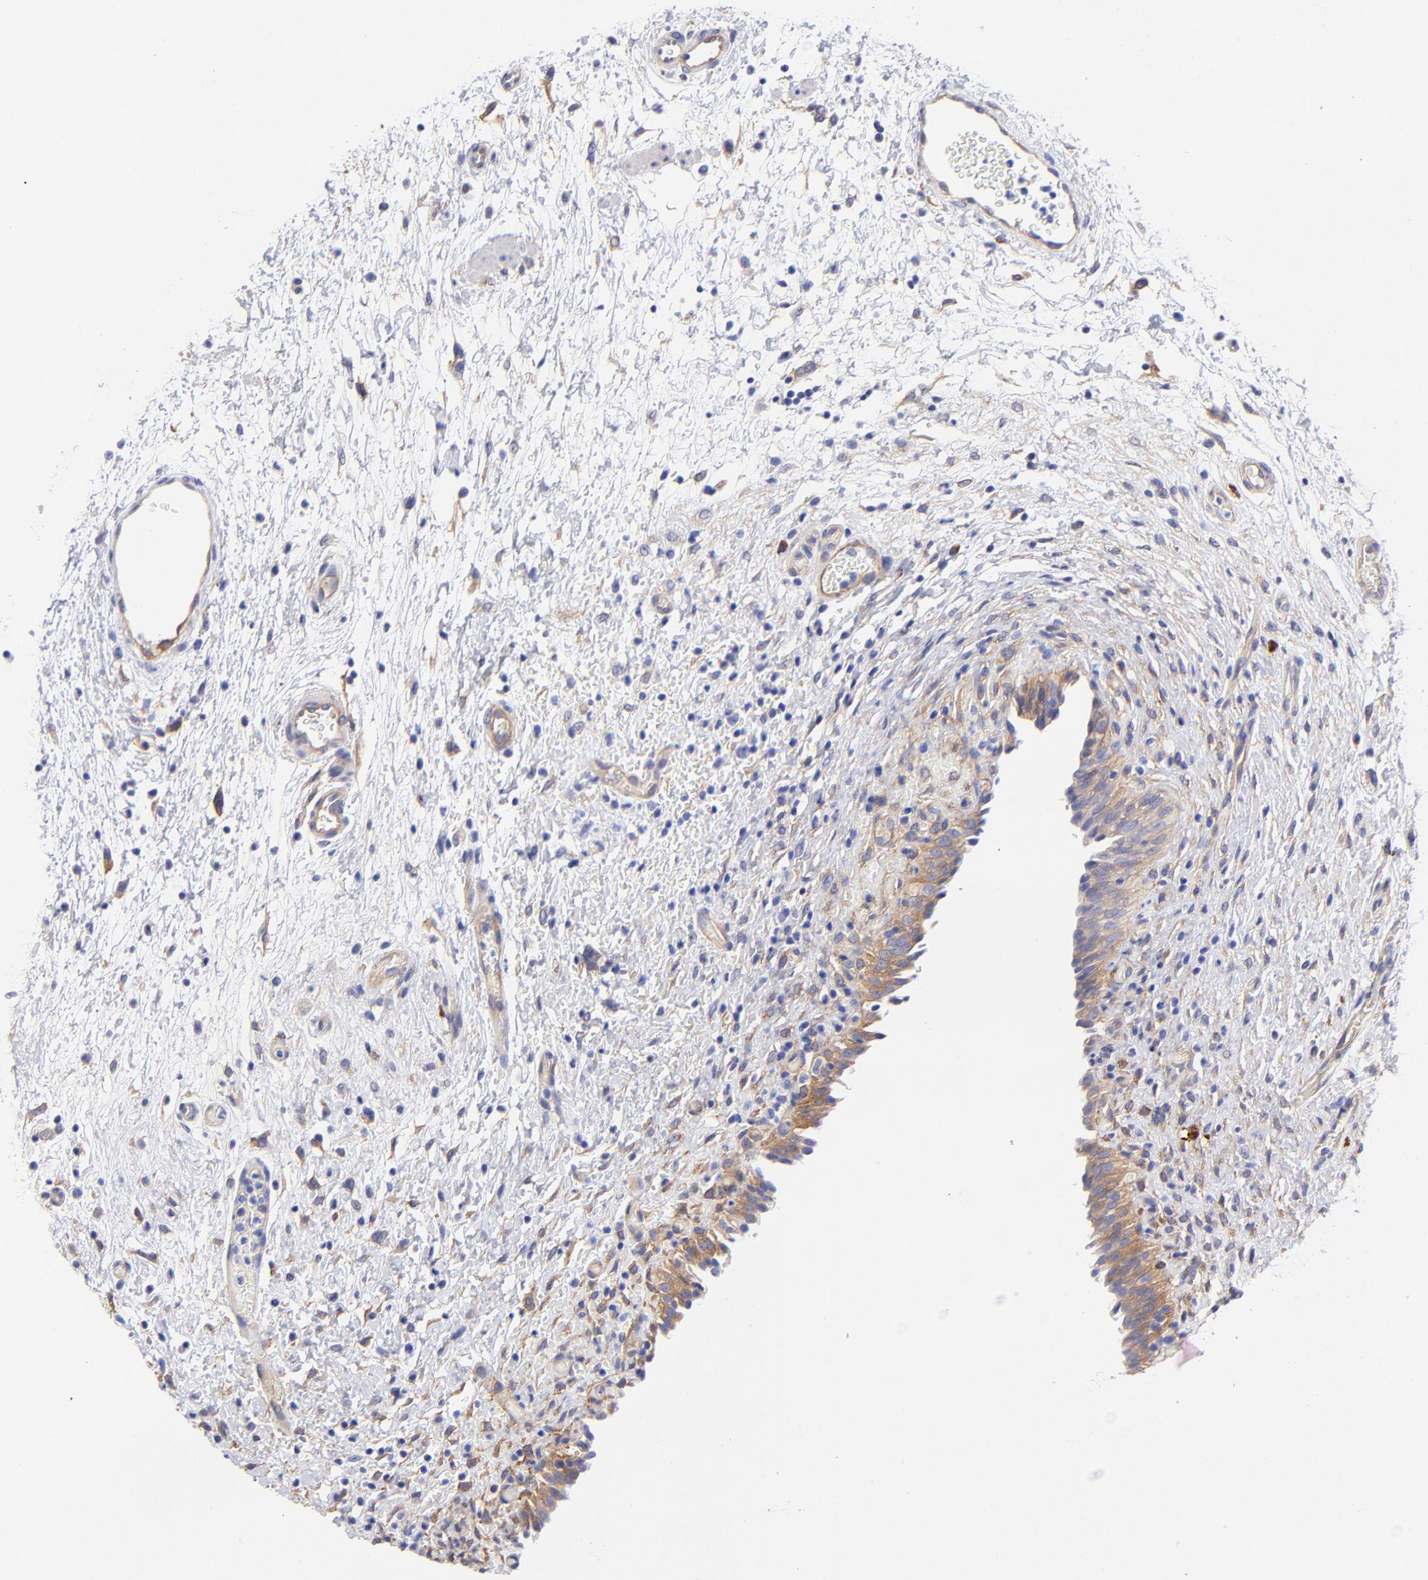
{"staining": {"intensity": "moderate", "quantity": "25%-75%", "location": "cytoplasmic/membranous"}, "tissue": "urinary bladder", "cell_type": "Urothelial cells", "image_type": "normal", "snomed": [{"axis": "morphology", "description": "Normal tissue, NOS"}, {"axis": "topography", "description": "Urinary bladder"}], "caption": "Urothelial cells reveal medium levels of moderate cytoplasmic/membranous expression in about 25%-75% of cells in benign urinary bladder.", "gene": "PPFIBP1", "patient": {"sex": "male", "age": 51}}